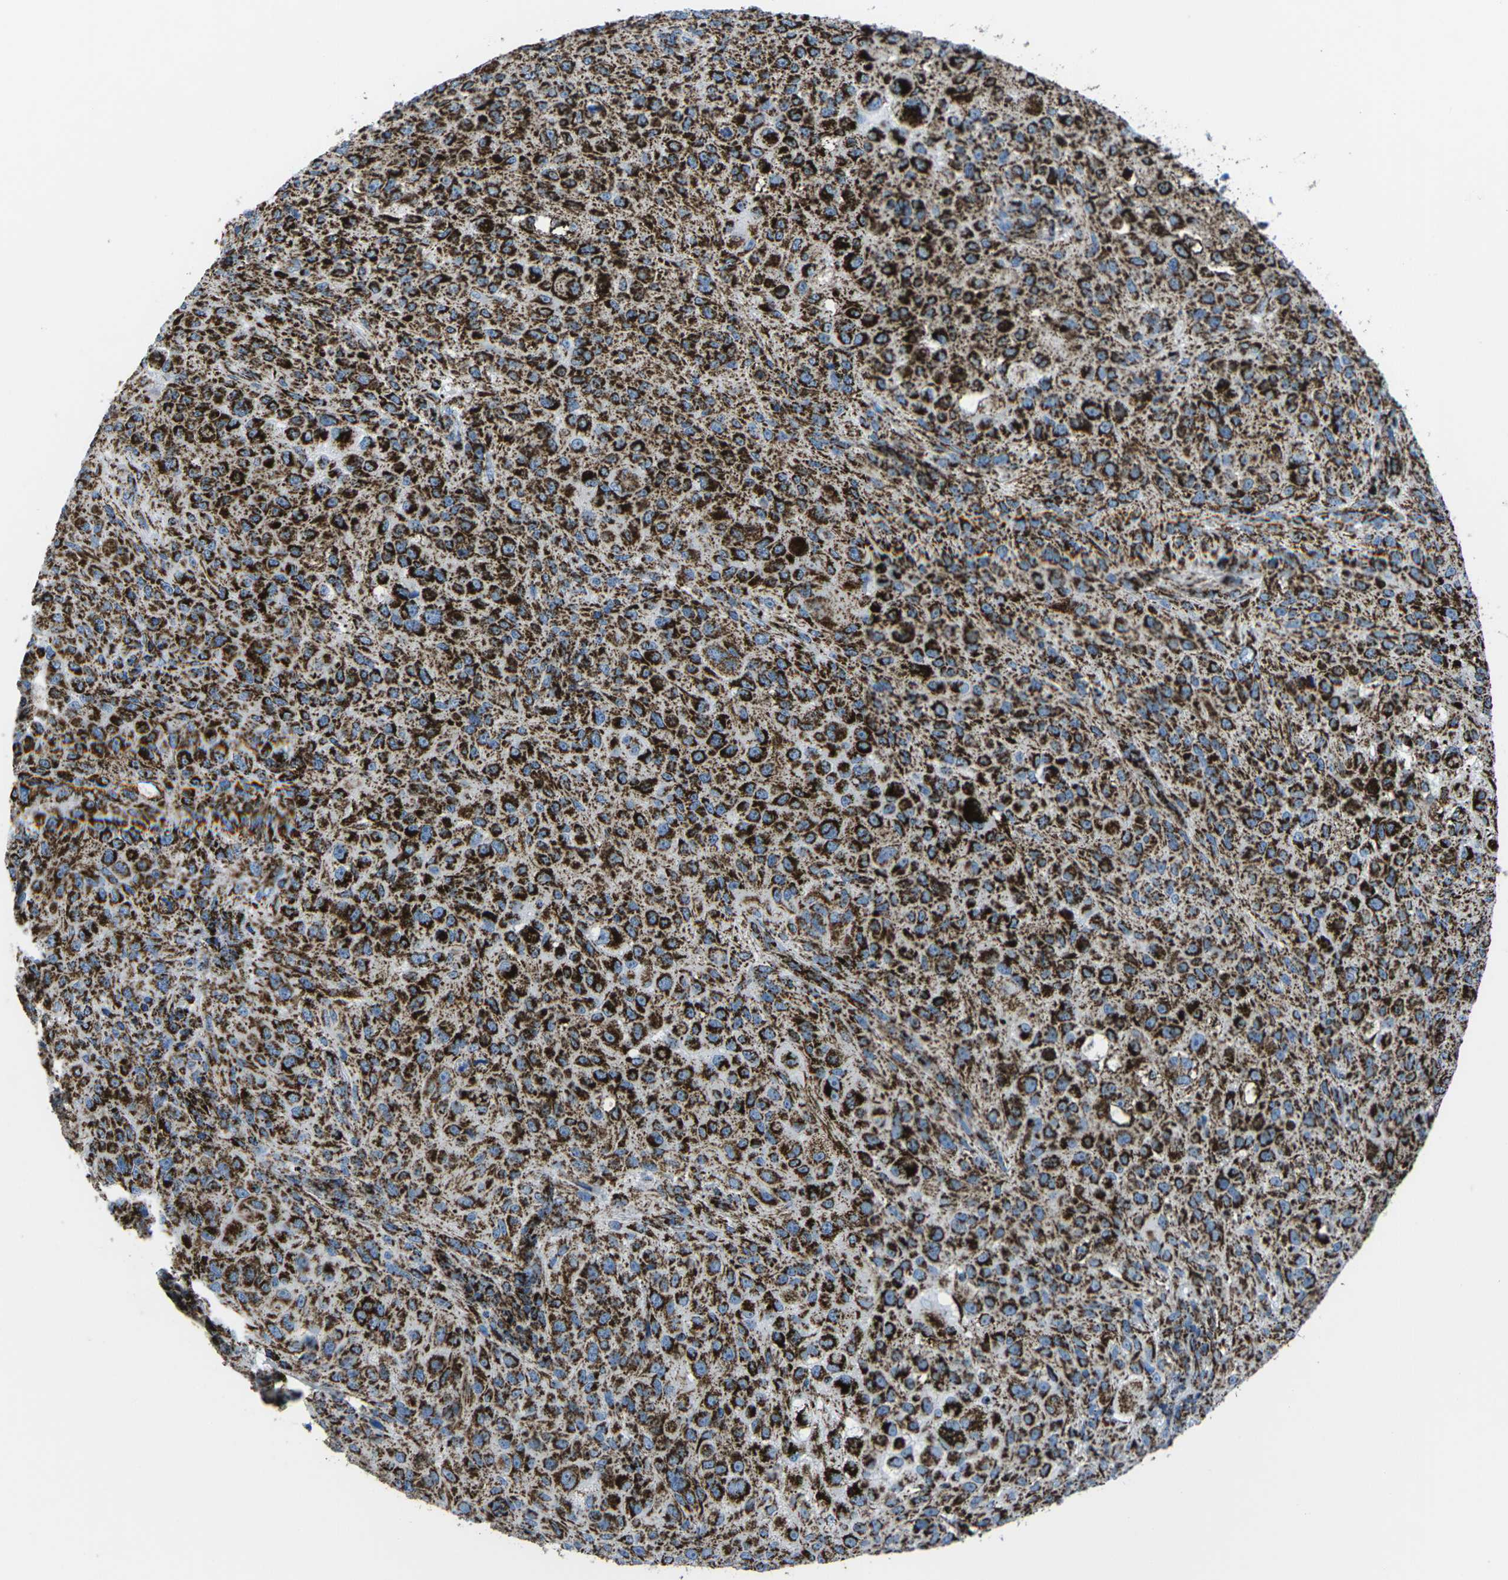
{"staining": {"intensity": "strong", "quantity": ">75%", "location": "cytoplasmic/membranous"}, "tissue": "melanoma", "cell_type": "Tumor cells", "image_type": "cancer", "snomed": [{"axis": "morphology", "description": "Necrosis, NOS"}, {"axis": "morphology", "description": "Malignant melanoma, NOS"}, {"axis": "topography", "description": "Skin"}], "caption": "Immunohistochemical staining of malignant melanoma displays high levels of strong cytoplasmic/membranous expression in approximately >75% of tumor cells. Immunohistochemistry (ihc) stains the protein of interest in brown and the nuclei are stained blue.", "gene": "MT-CO2", "patient": {"sex": "female", "age": 87}}